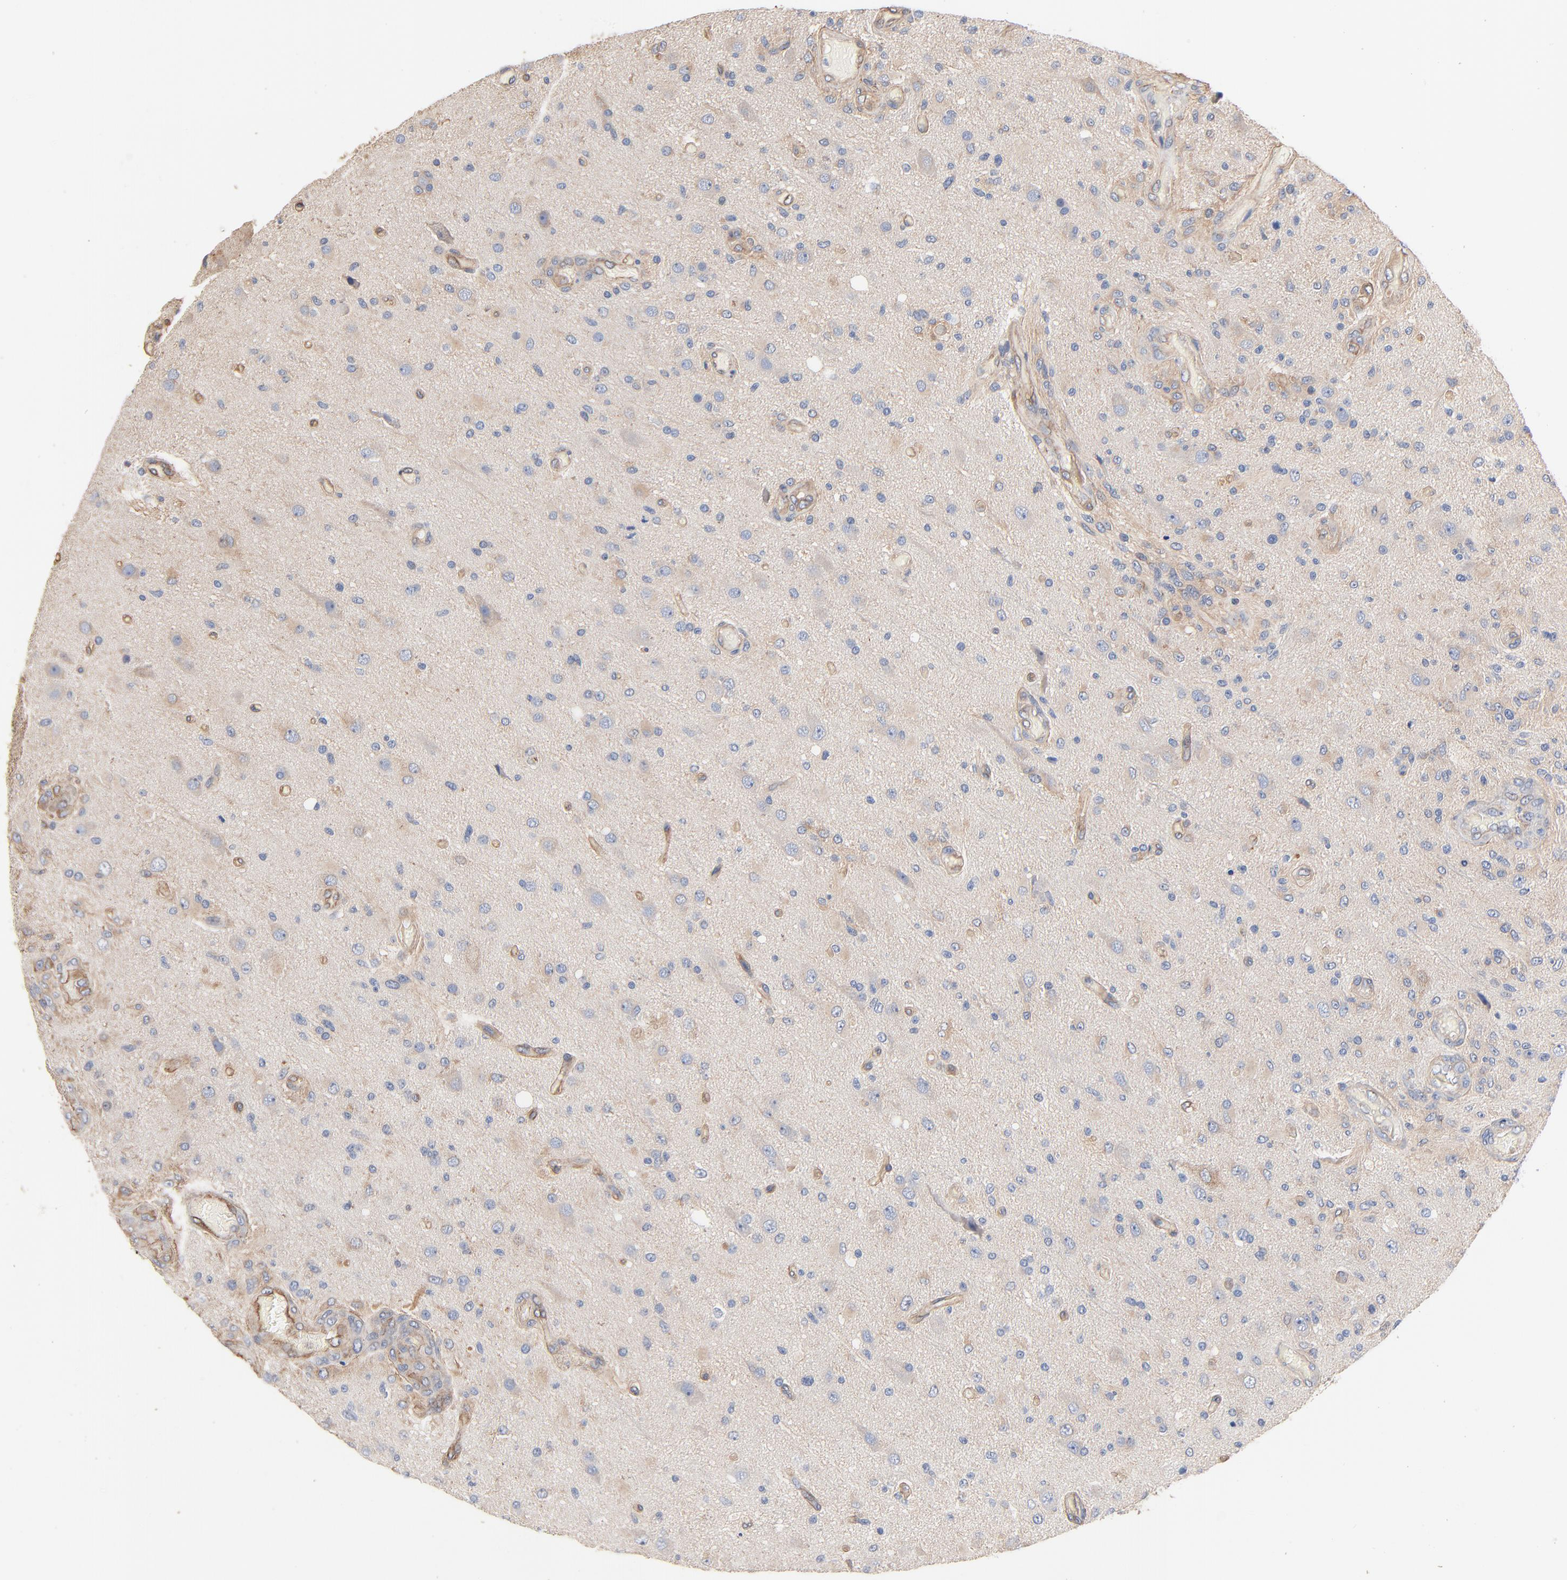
{"staining": {"intensity": "negative", "quantity": "none", "location": "none"}, "tissue": "glioma", "cell_type": "Tumor cells", "image_type": "cancer", "snomed": [{"axis": "morphology", "description": "Normal tissue, NOS"}, {"axis": "morphology", "description": "Glioma, malignant, High grade"}, {"axis": "topography", "description": "Cerebral cortex"}], "caption": "Immunohistochemistry (IHC) of glioma reveals no expression in tumor cells. The staining is performed using DAB (3,3'-diaminobenzidine) brown chromogen with nuclei counter-stained in using hematoxylin.", "gene": "ABCD4", "patient": {"sex": "male", "age": 77}}